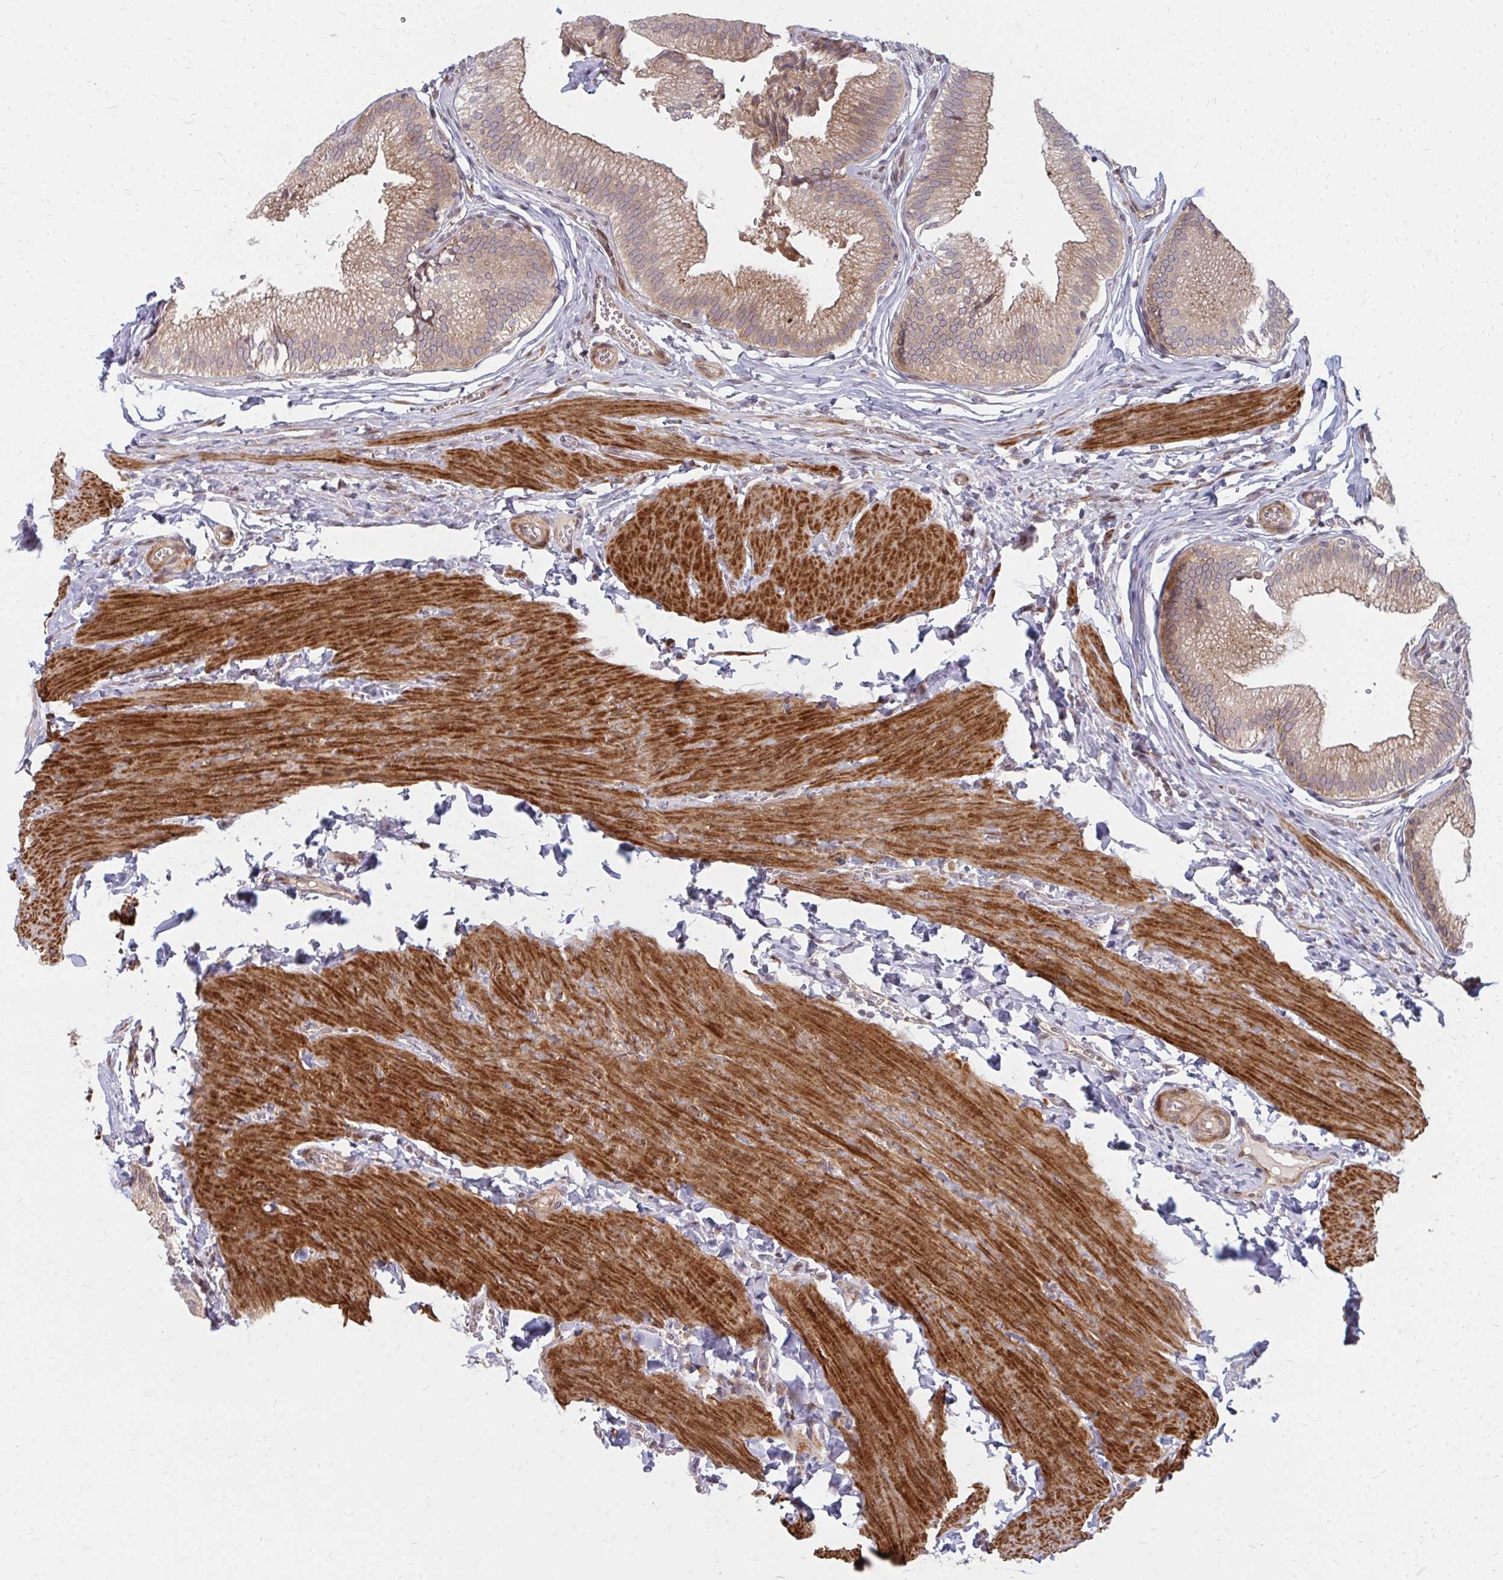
{"staining": {"intensity": "moderate", "quantity": ">75%", "location": "cytoplasmic/membranous"}, "tissue": "gallbladder", "cell_type": "Glandular cells", "image_type": "normal", "snomed": [{"axis": "morphology", "description": "Normal tissue, NOS"}, {"axis": "topography", "description": "Gallbladder"}, {"axis": "topography", "description": "Peripheral nerve tissue"}], "caption": "Gallbladder stained with a brown dye demonstrates moderate cytoplasmic/membranous positive staining in approximately >75% of glandular cells.", "gene": "ZNF285", "patient": {"sex": "male", "age": 17}}